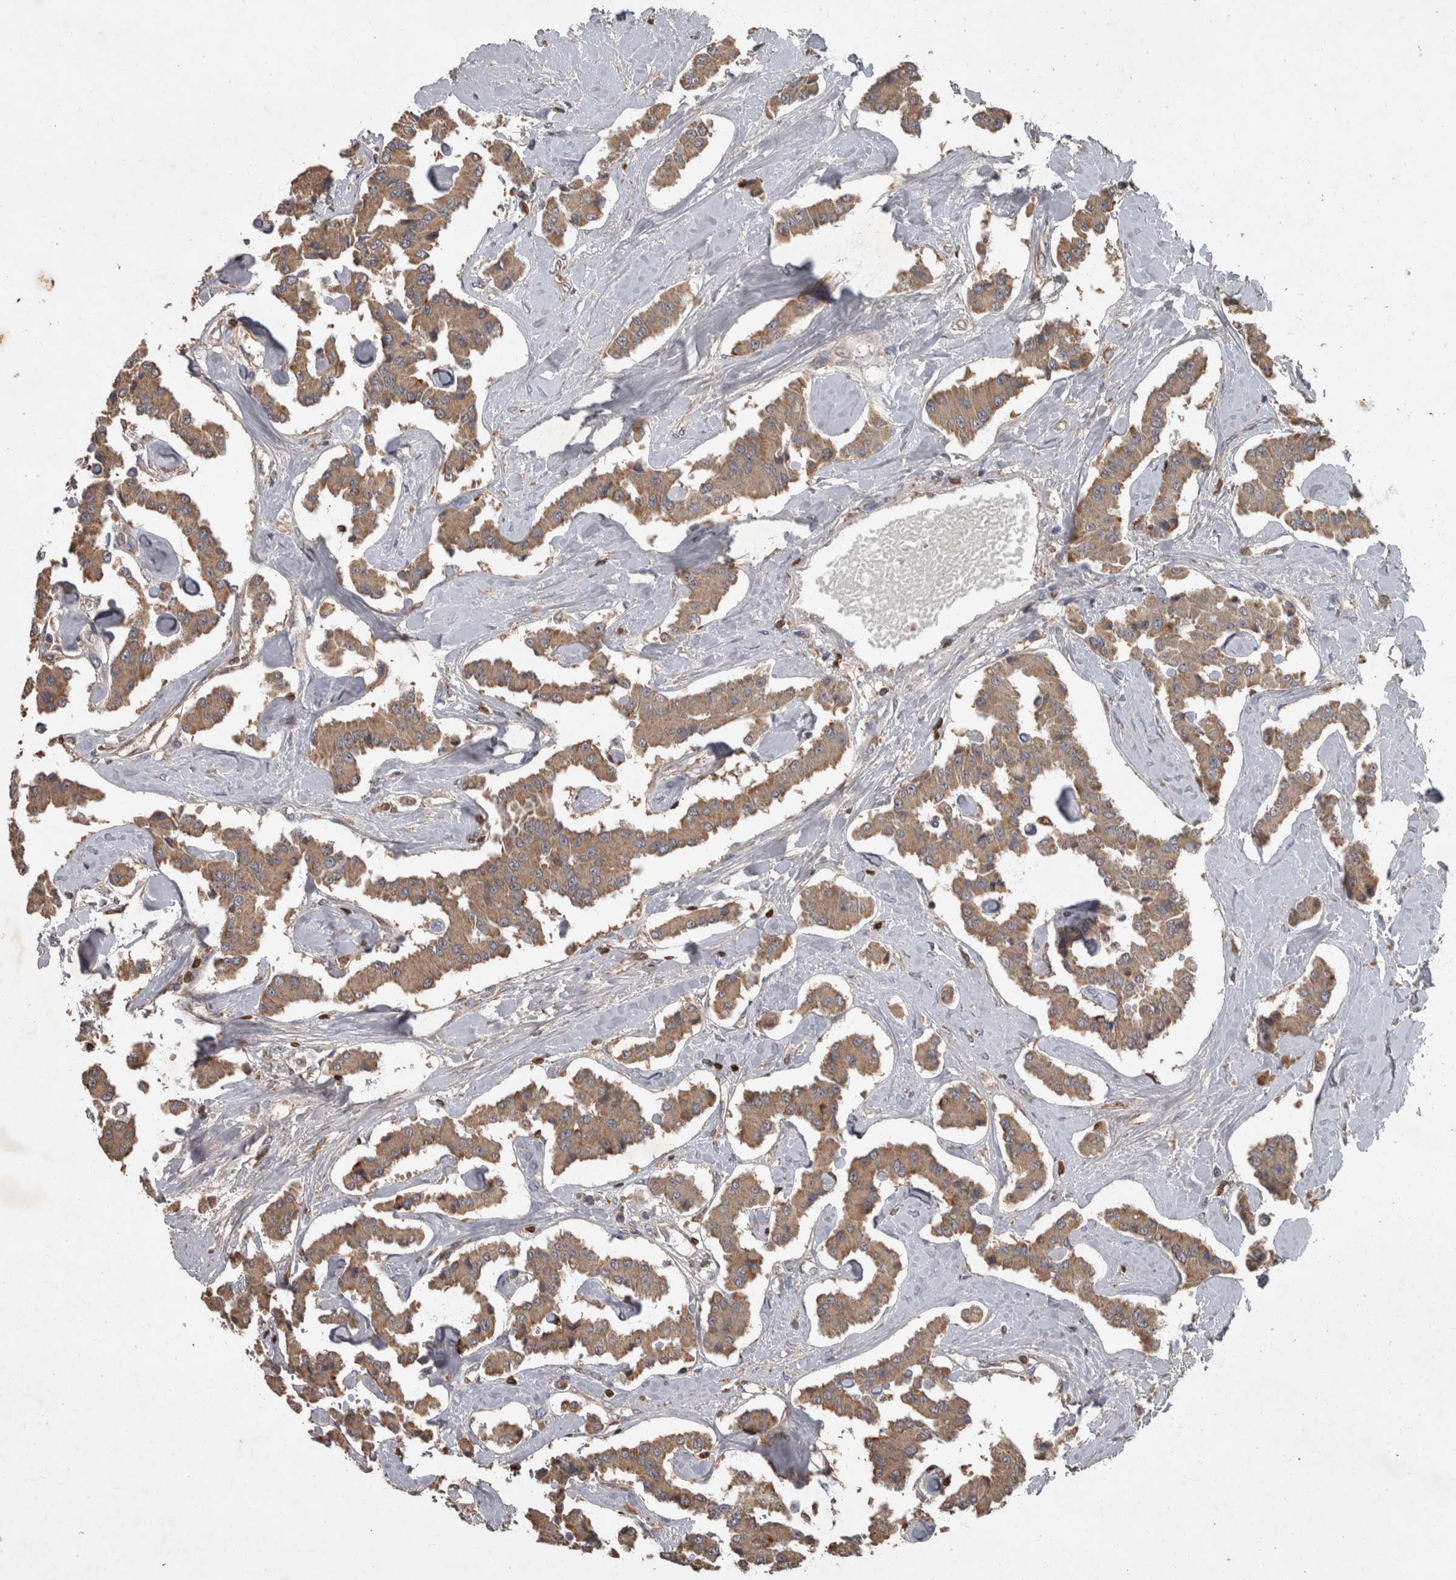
{"staining": {"intensity": "weak", "quantity": ">75%", "location": "cytoplasmic/membranous"}, "tissue": "carcinoid", "cell_type": "Tumor cells", "image_type": "cancer", "snomed": [{"axis": "morphology", "description": "Carcinoid, malignant, NOS"}, {"axis": "topography", "description": "Pancreas"}], "caption": "Carcinoid tissue exhibits weak cytoplasmic/membranous expression in approximately >75% of tumor cells", "gene": "PPP1R3C", "patient": {"sex": "male", "age": 41}}